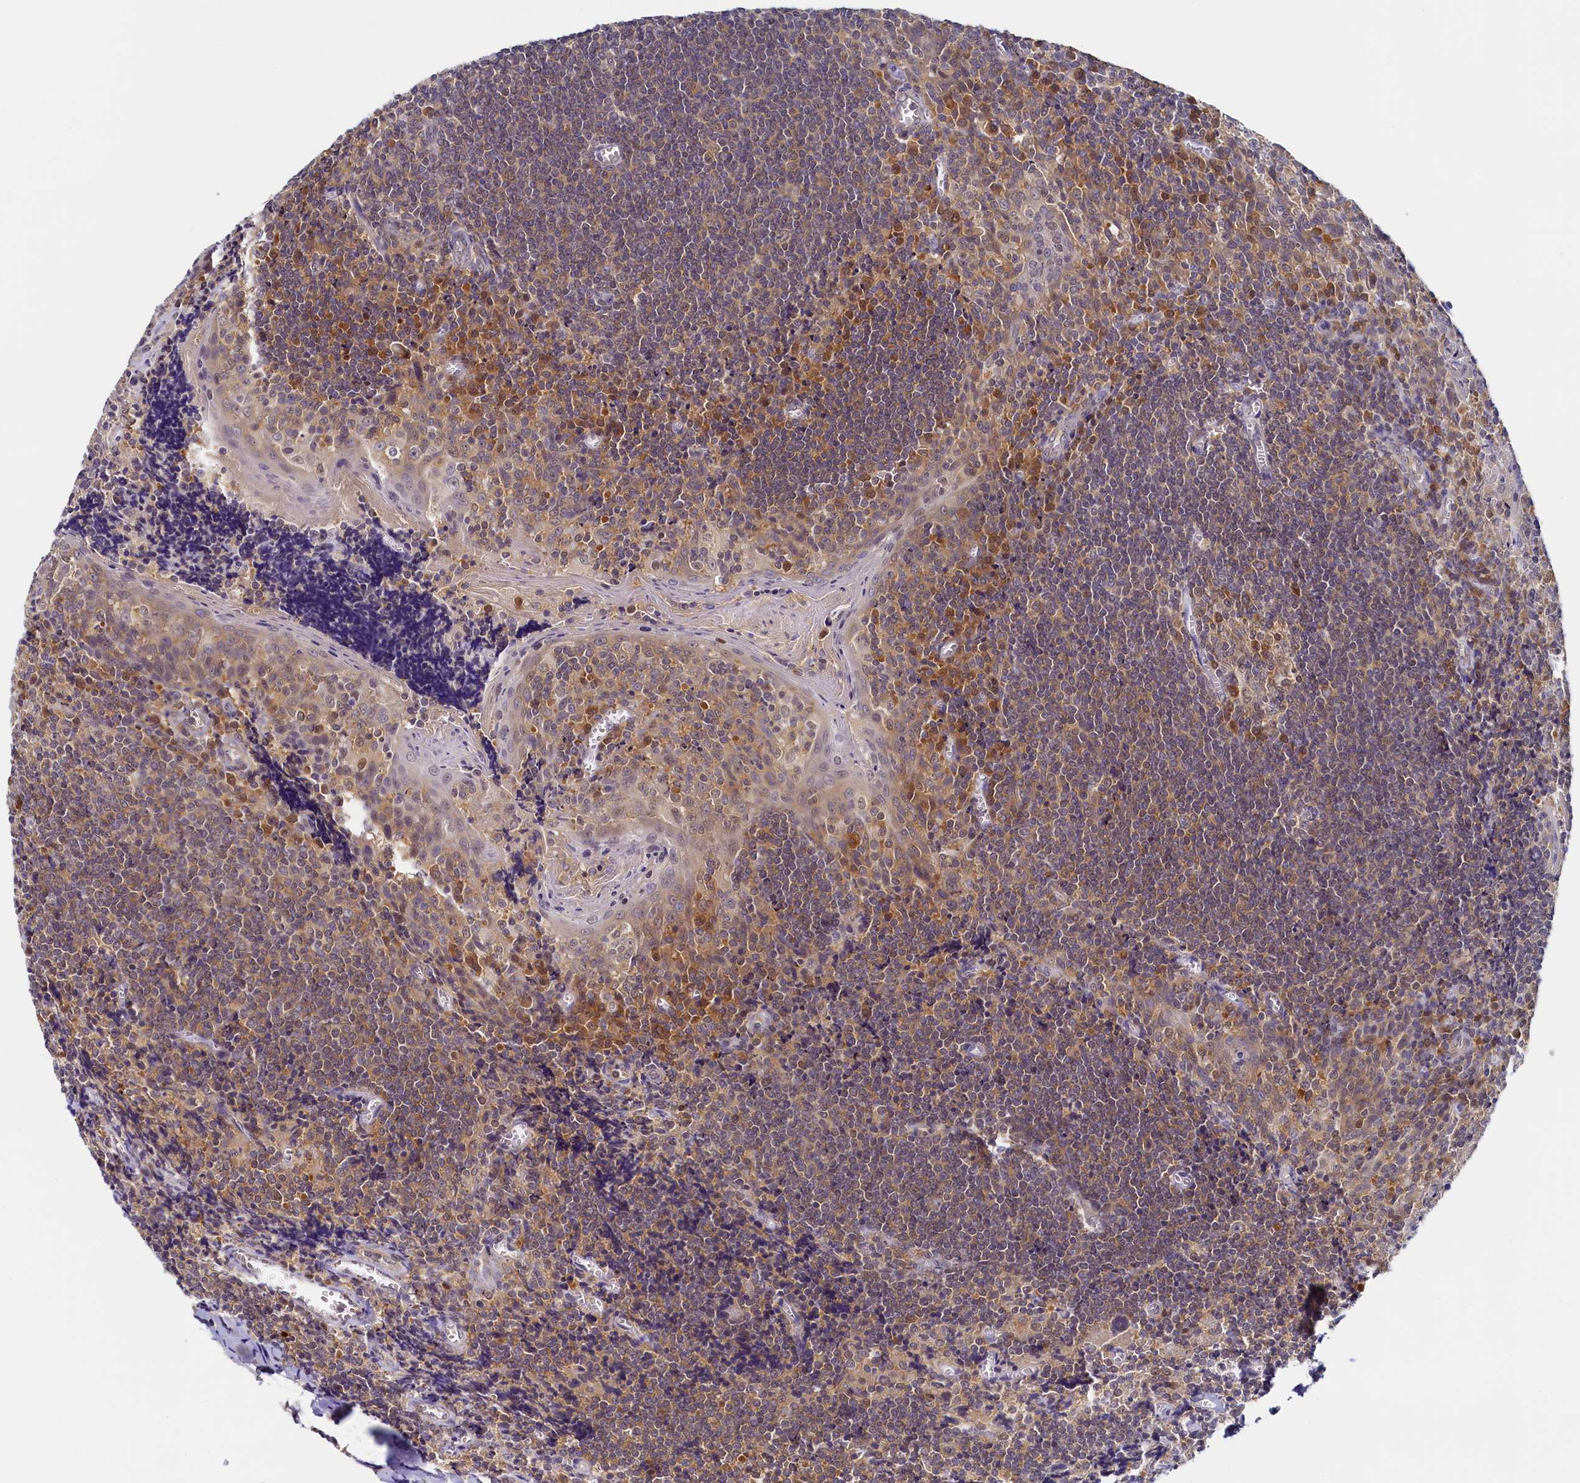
{"staining": {"intensity": "moderate", "quantity": ">75%", "location": "cytoplasmic/membranous"}, "tissue": "tonsil", "cell_type": "Germinal center cells", "image_type": "normal", "snomed": [{"axis": "morphology", "description": "Normal tissue, NOS"}, {"axis": "topography", "description": "Tonsil"}], "caption": "A brown stain highlights moderate cytoplasmic/membranous positivity of a protein in germinal center cells of benign tonsil. (IHC, brightfield microscopy, high magnification).", "gene": "PAAF1", "patient": {"sex": "male", "age": 27}}